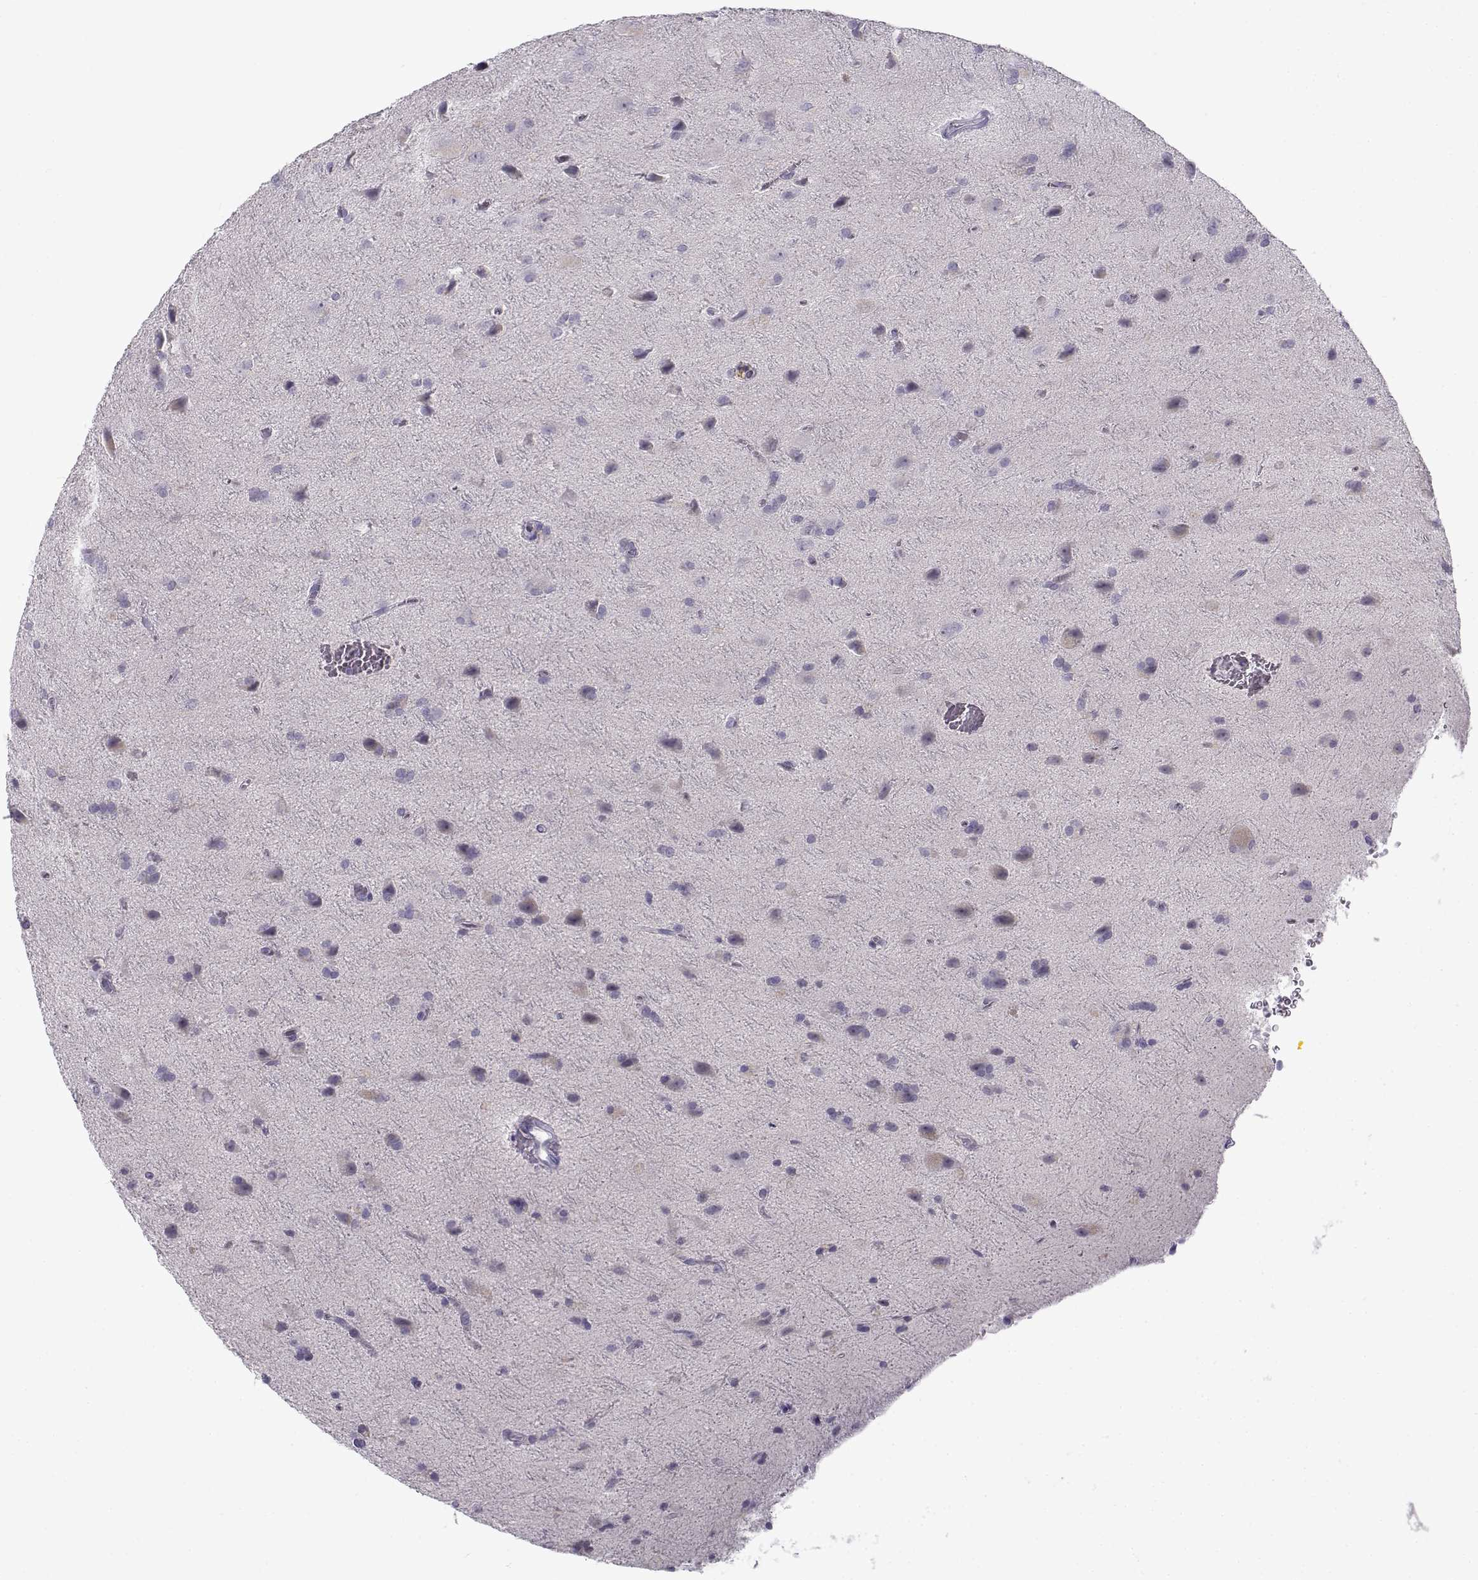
{"staining": {"intensity": "negative", "quantity": "none", "location": "none"}, "tissue": "glioma", "cell_type": "Tumor cells", "image_type": "cancer", "snomed": [{"axis": "morphology", "description": "Glioma, malignant, Low grade"}, {"axis": "topography", "description": "Brain"}], "caption": "IHC of low-grade glioma (malignant) shows no positivity in tumor cells. (DAB (3,3'-diaminobenzidine) immunohistochemistry visualized using brightfield microscopy, high magnification).", "gene": "FAM166A", "patient": {"sex": "male", "age": 58}}